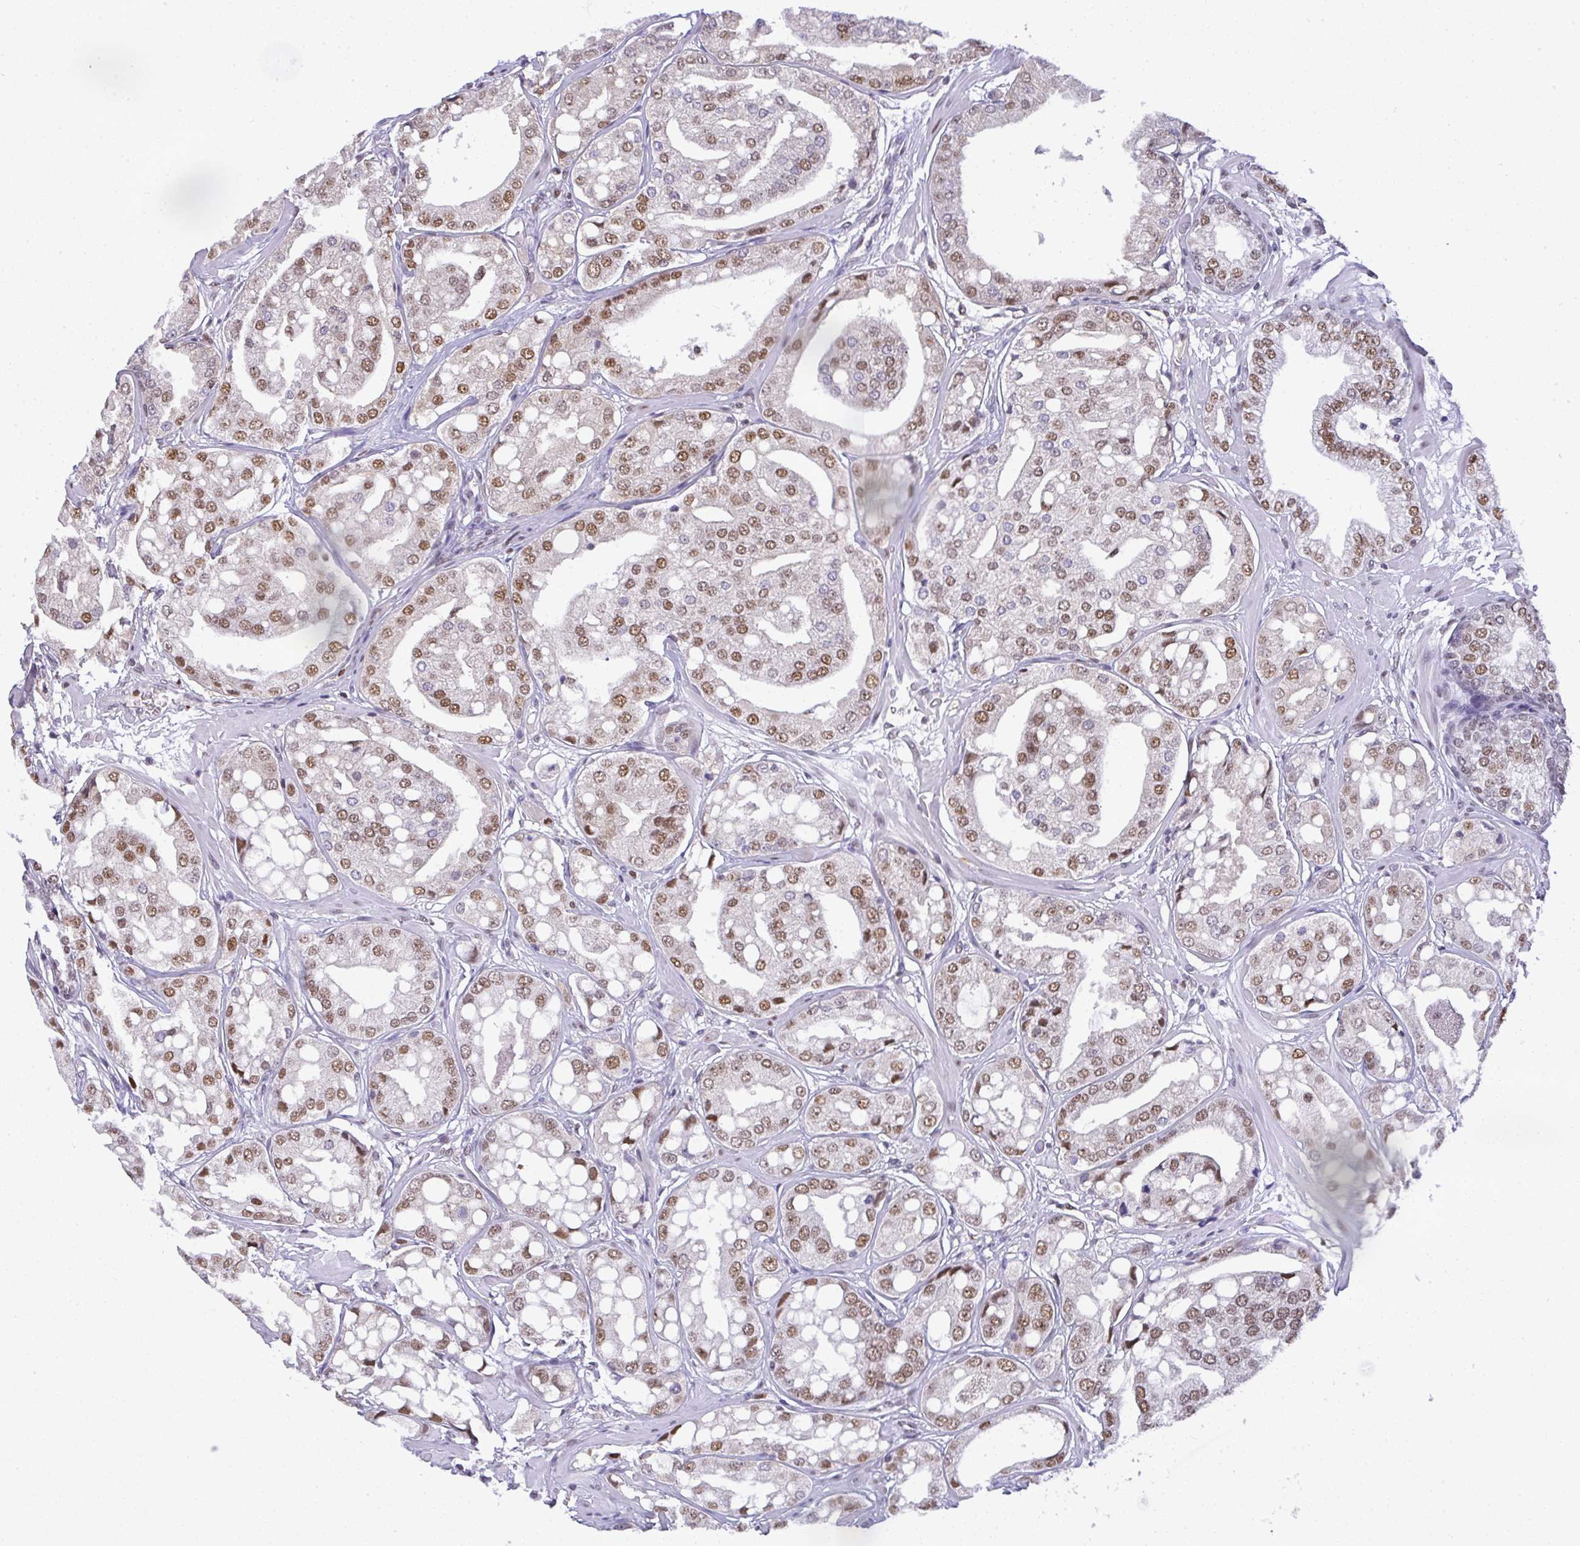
{"staining": {"intensity": "moderate", "quantity": "25%-75%", "location": "nuclear"}, "tissue": "renal cancer", "cell_type": "Tumor cells", "image_type": "cancer", "snomed": [{"axis": "morphology", "description": "Adenocarcinoma, NOS"}, {"axis": "topography", "description": "Urinary bladder"}], "caption": "A photomicrograph of human renal adenocarcinoma stained for a protein exhibits moderate nuclear brown staining in tumor cells. (DAB (3,3'-diaminobenzidine) IHC, brown staining for protein, blue staining for nuclei).", "gene": "BBX", "patient": {"sex": "male", "age": 61}}